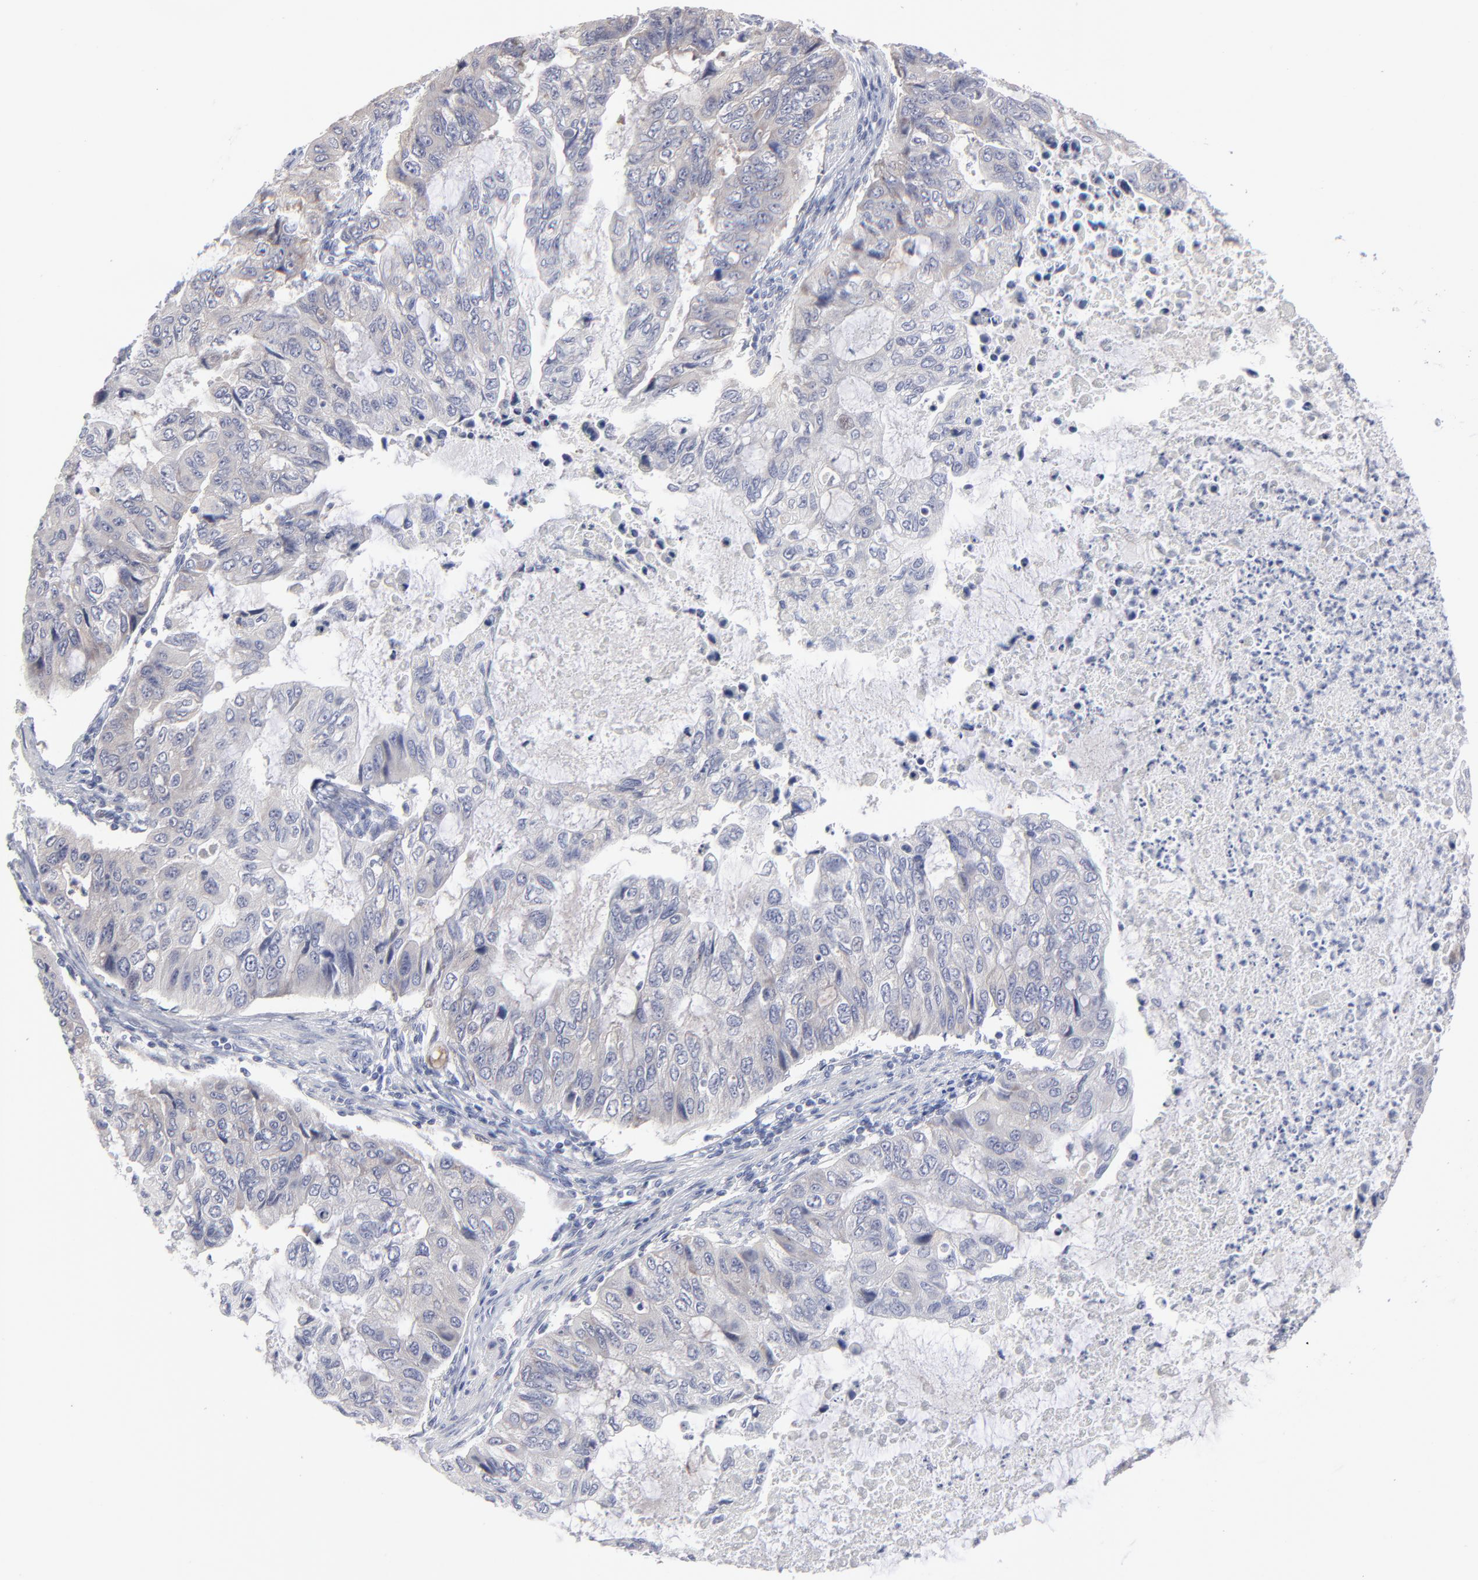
{"staining": {"intensity": "negative", "quantity": "none", "location": "none"}, "tissue": "stomach cancer", "cell_type": "Tumor cells", "image_type": "cancer", "snomed": [{"axis": "morphology", "description": "Adenocarcinoma, NOS"}, {"axis": "topography", "description": "Stomach, upper"}], "caption": "IHC micrograph of neoplastic tissue: stomach adenocarcinoma stained with DAB (3,3'-diaminobenzidine) shows no significant protein positivity in tumor cells.", "gene": "RPS24", "patient": {"sex": "female", "age": 52}}